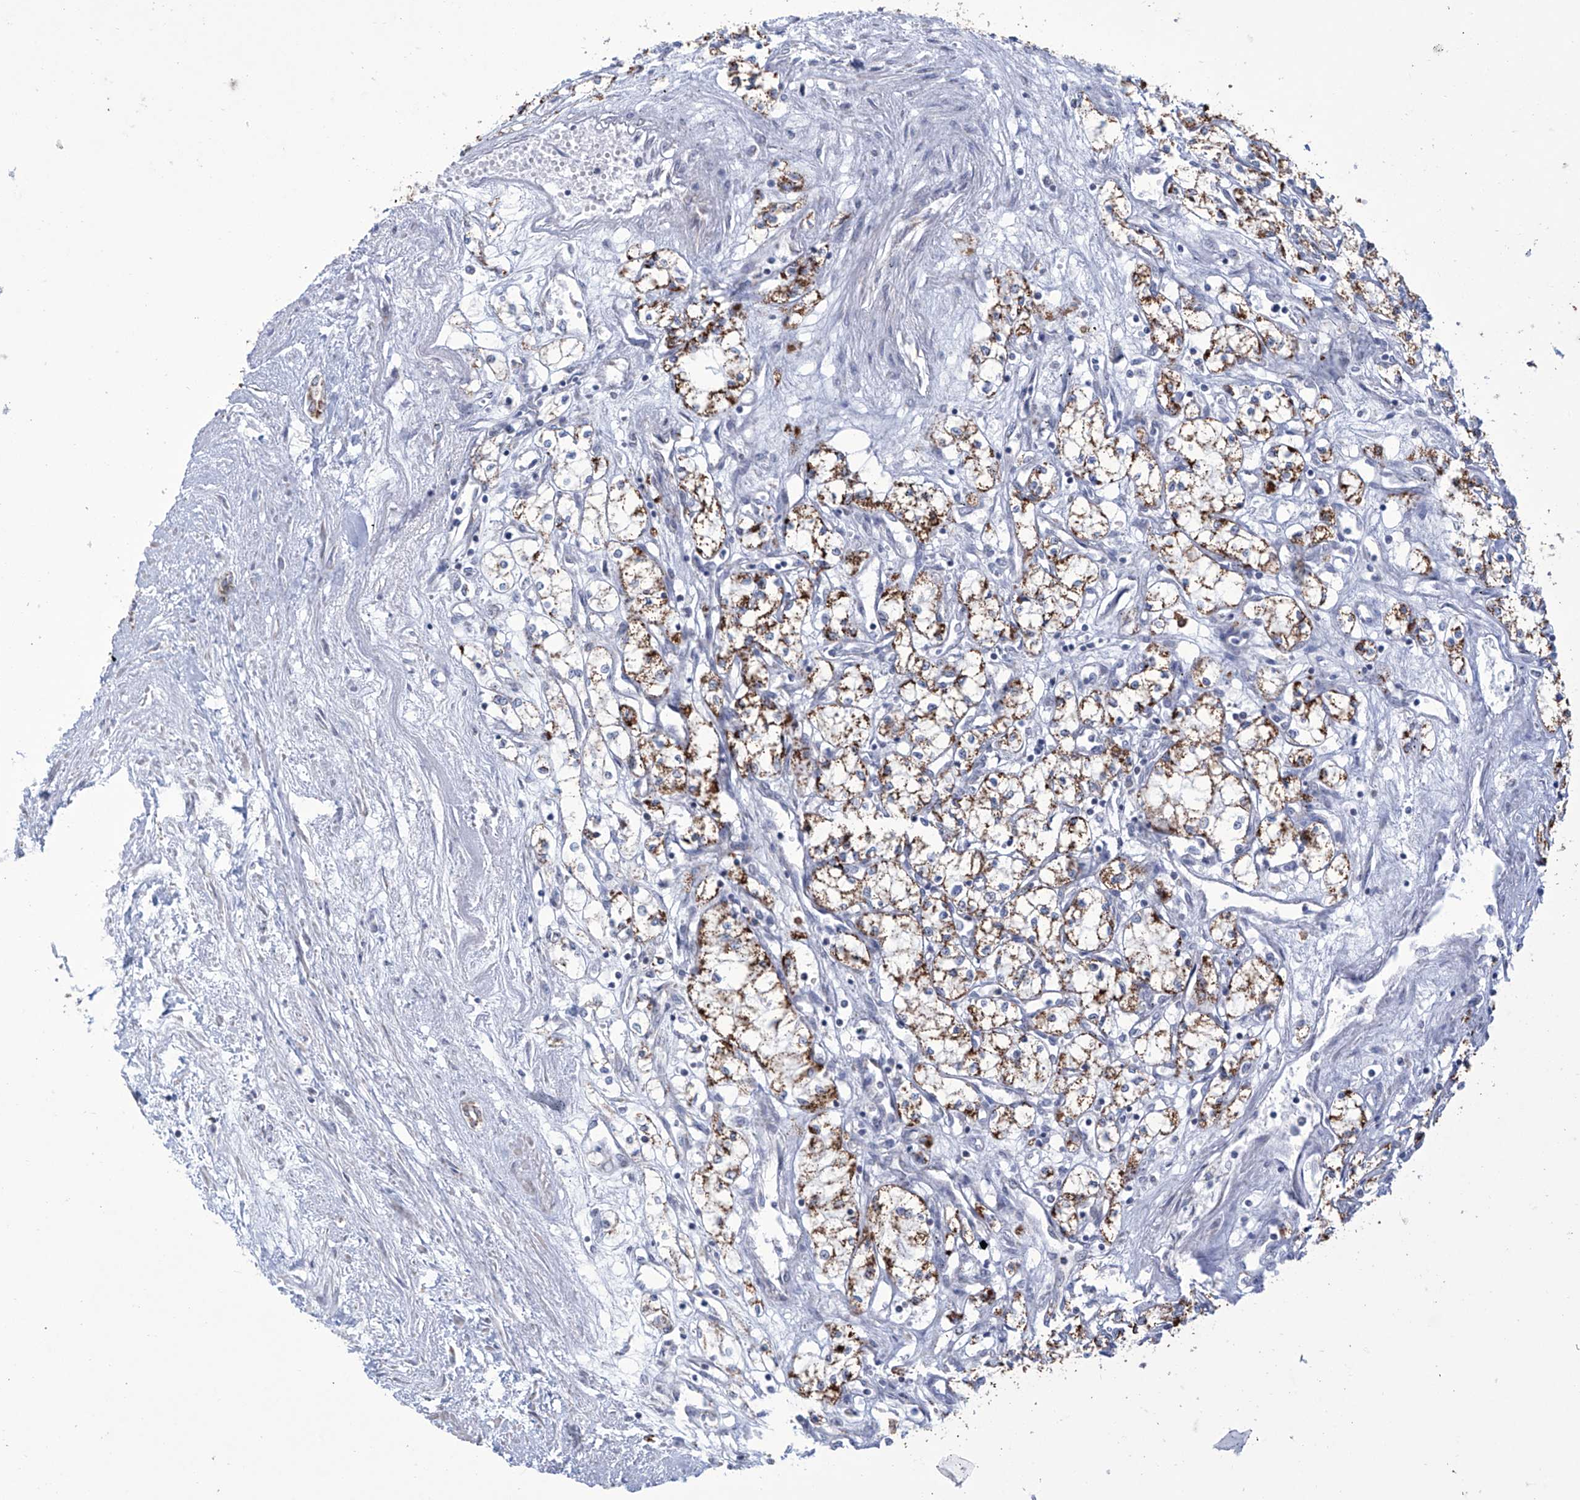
{"staining": {"intensity": "strong", "quantity": ">75%", "location": "cytoplasmic/membranous"}, "tissue": "renal cancer", "cell_type": "Tumor cells", "image_type": "cancer", "snomed": [{"axis": "morphology", "description": "Adenocarcinoma, NOS"}, {"axis": "topography", "description": "Kidney"}], "caption": "This is a photomicrograph of IHC staining of adenocarcinoma (renal), which shows strong expression in the cytoplasmic/membranous of tumor cells.", "gene": "ALDH6A1", "patient": {"sex": "male", "age": 59}}